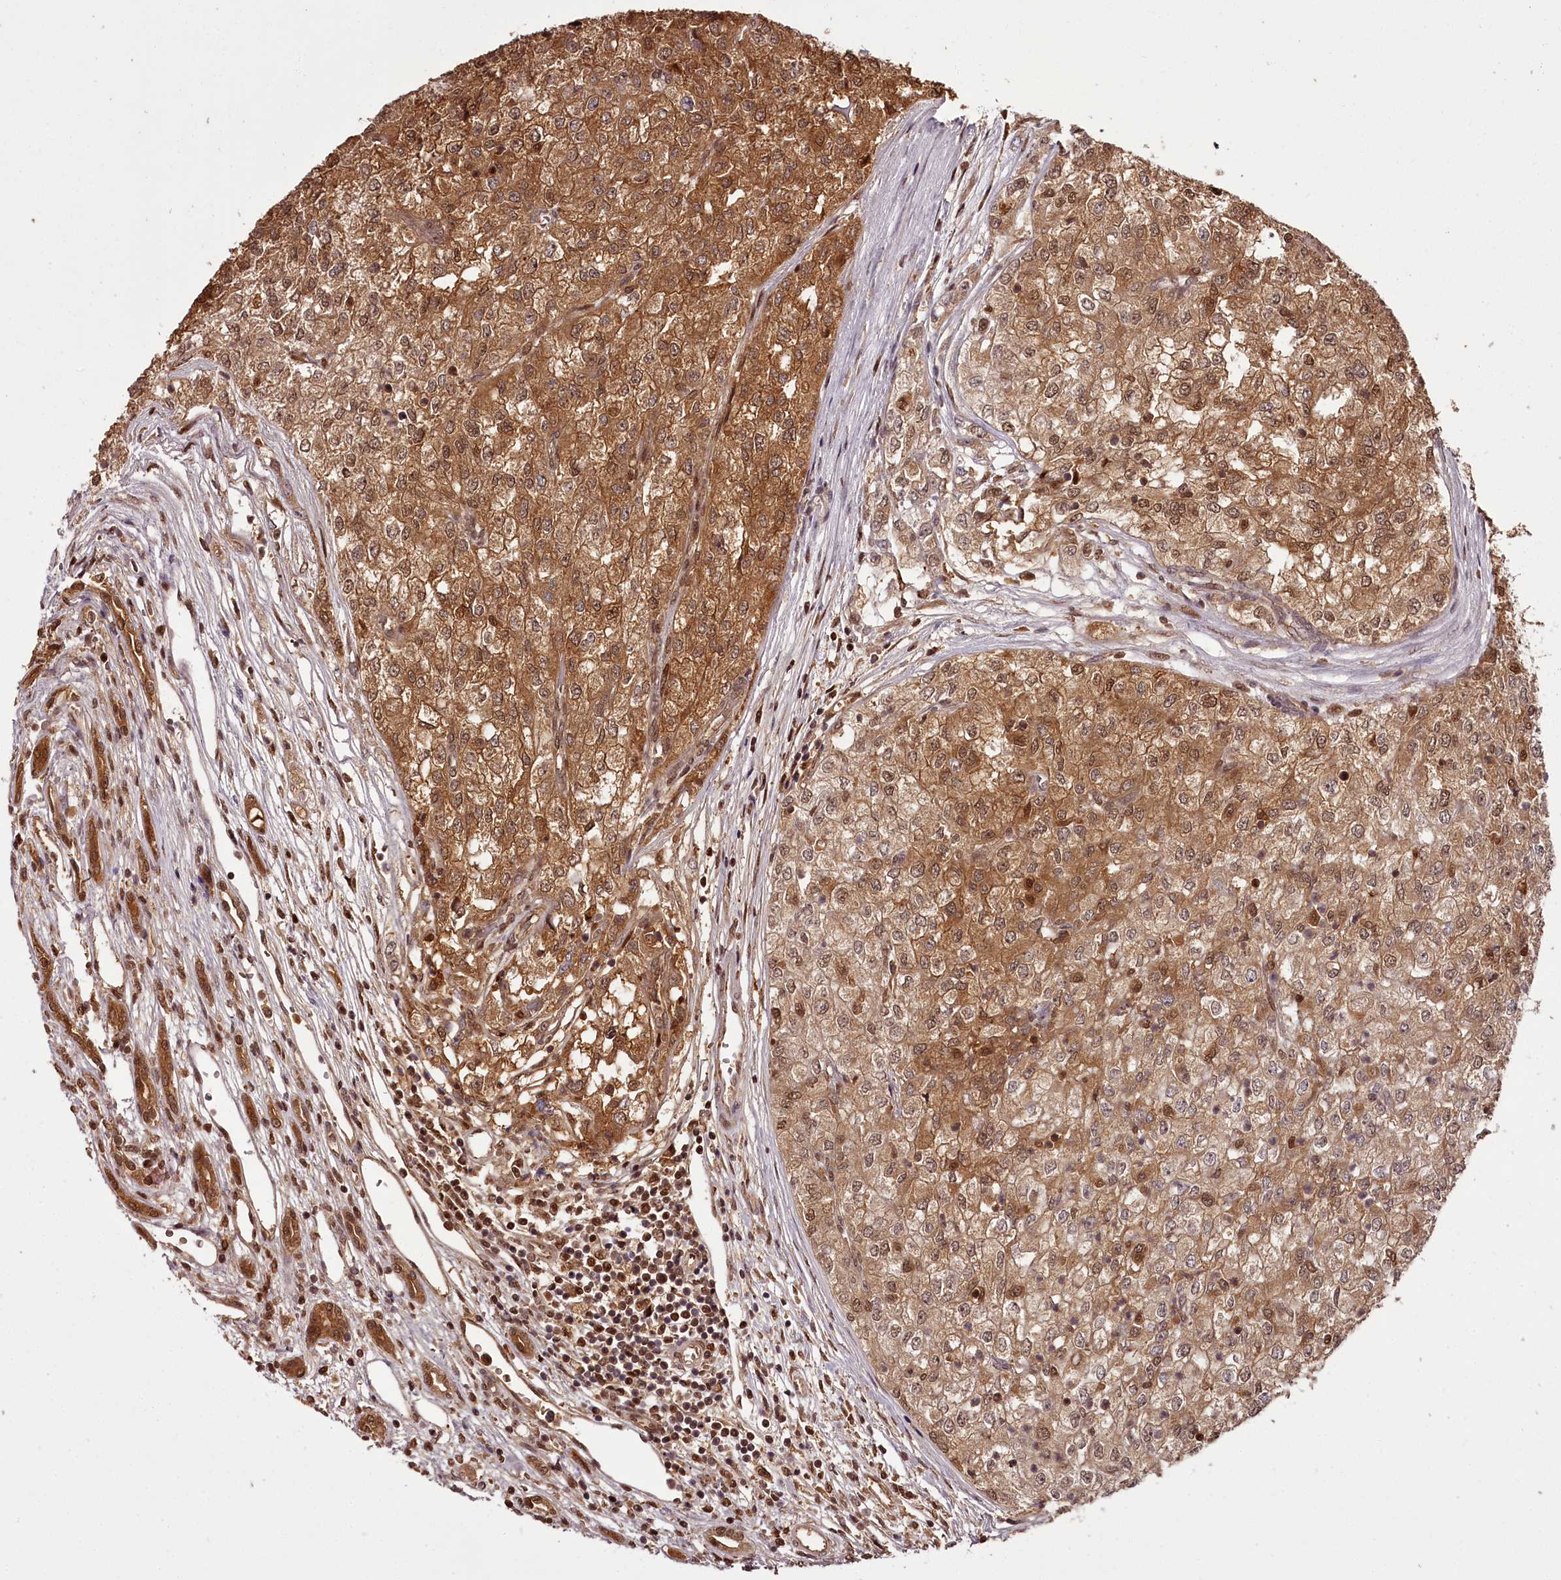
{"staining": {"intensity": "moderate", "quantity": ">75%", "location": "cytoplasmic/membranous,nuclear"}, "tissue": "renal cancer", "cell_type": "Tumor cells", "image_type": "cancer", "snomed": [{"axis": "morphology", "description": "Adenocarcinoma, NOS"}, {"axis": "topography", "description": "Kidney"}], "caption": "A medium amount of moderate cytoplasmic/membranous and nuclear expression is identified in about >75% of tumor cells in renal cancer tissue.", "gene": "NPRL2", "patient": {"sex": "female", "age": 54}}